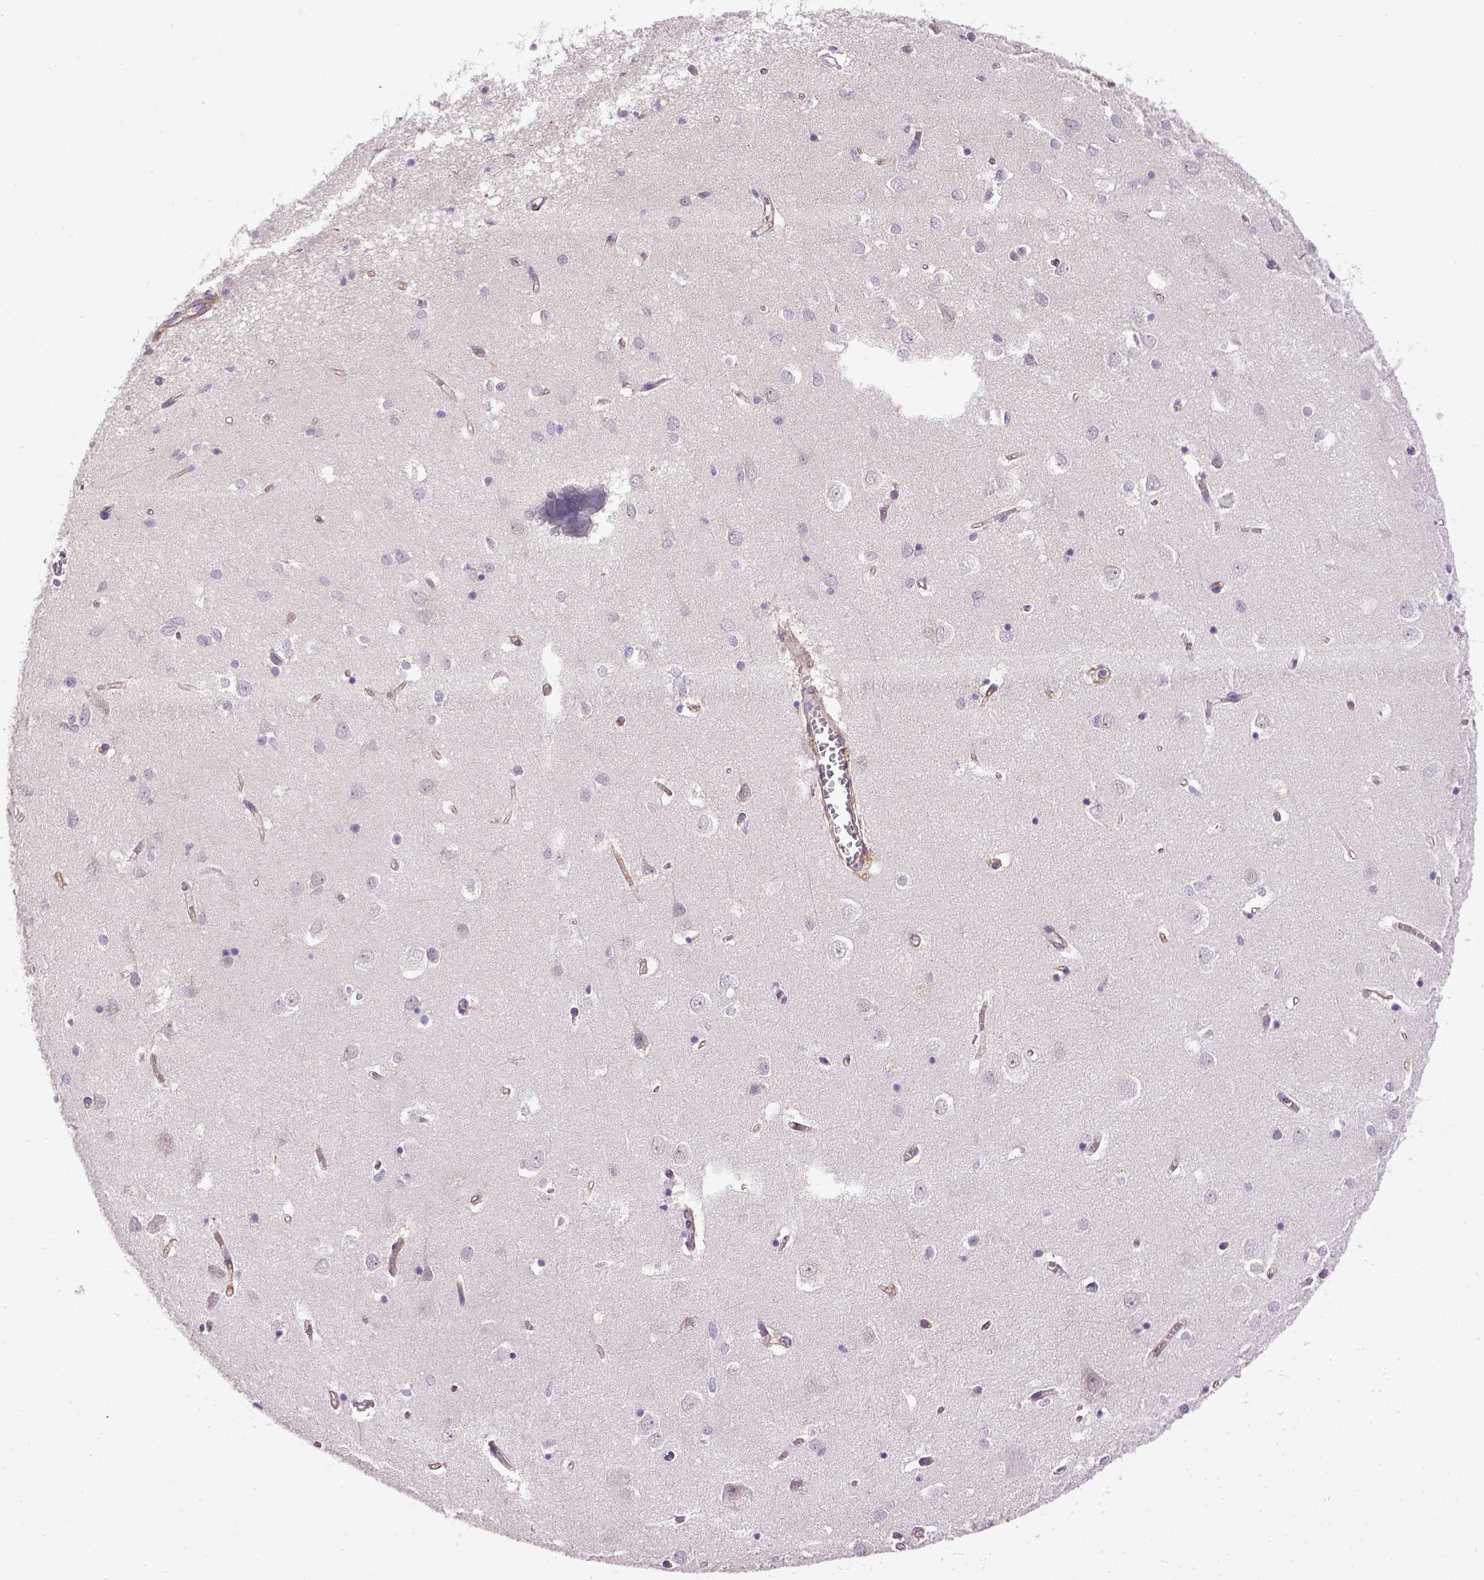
{"staining": {"intensity": "negative", "quantity": "none", "location": "none"}, "tissue": "cerebral cortex", "cell_type": "Endothelial cells", "image_type": "normal", "snomed": [{"axis": "morphology", "description": "Normal tissue, NOS"}, {"axis": "topography", "description": "Cerebral cortex"}], "caption": "High power microscopy photomicrograph of an immunohistochemistry histopathology image of benign cerebral cortex, revealing no significant positivity in endothelial cells.", "gene": "ENG", "patient": {"sex": "male", "age": 70}}